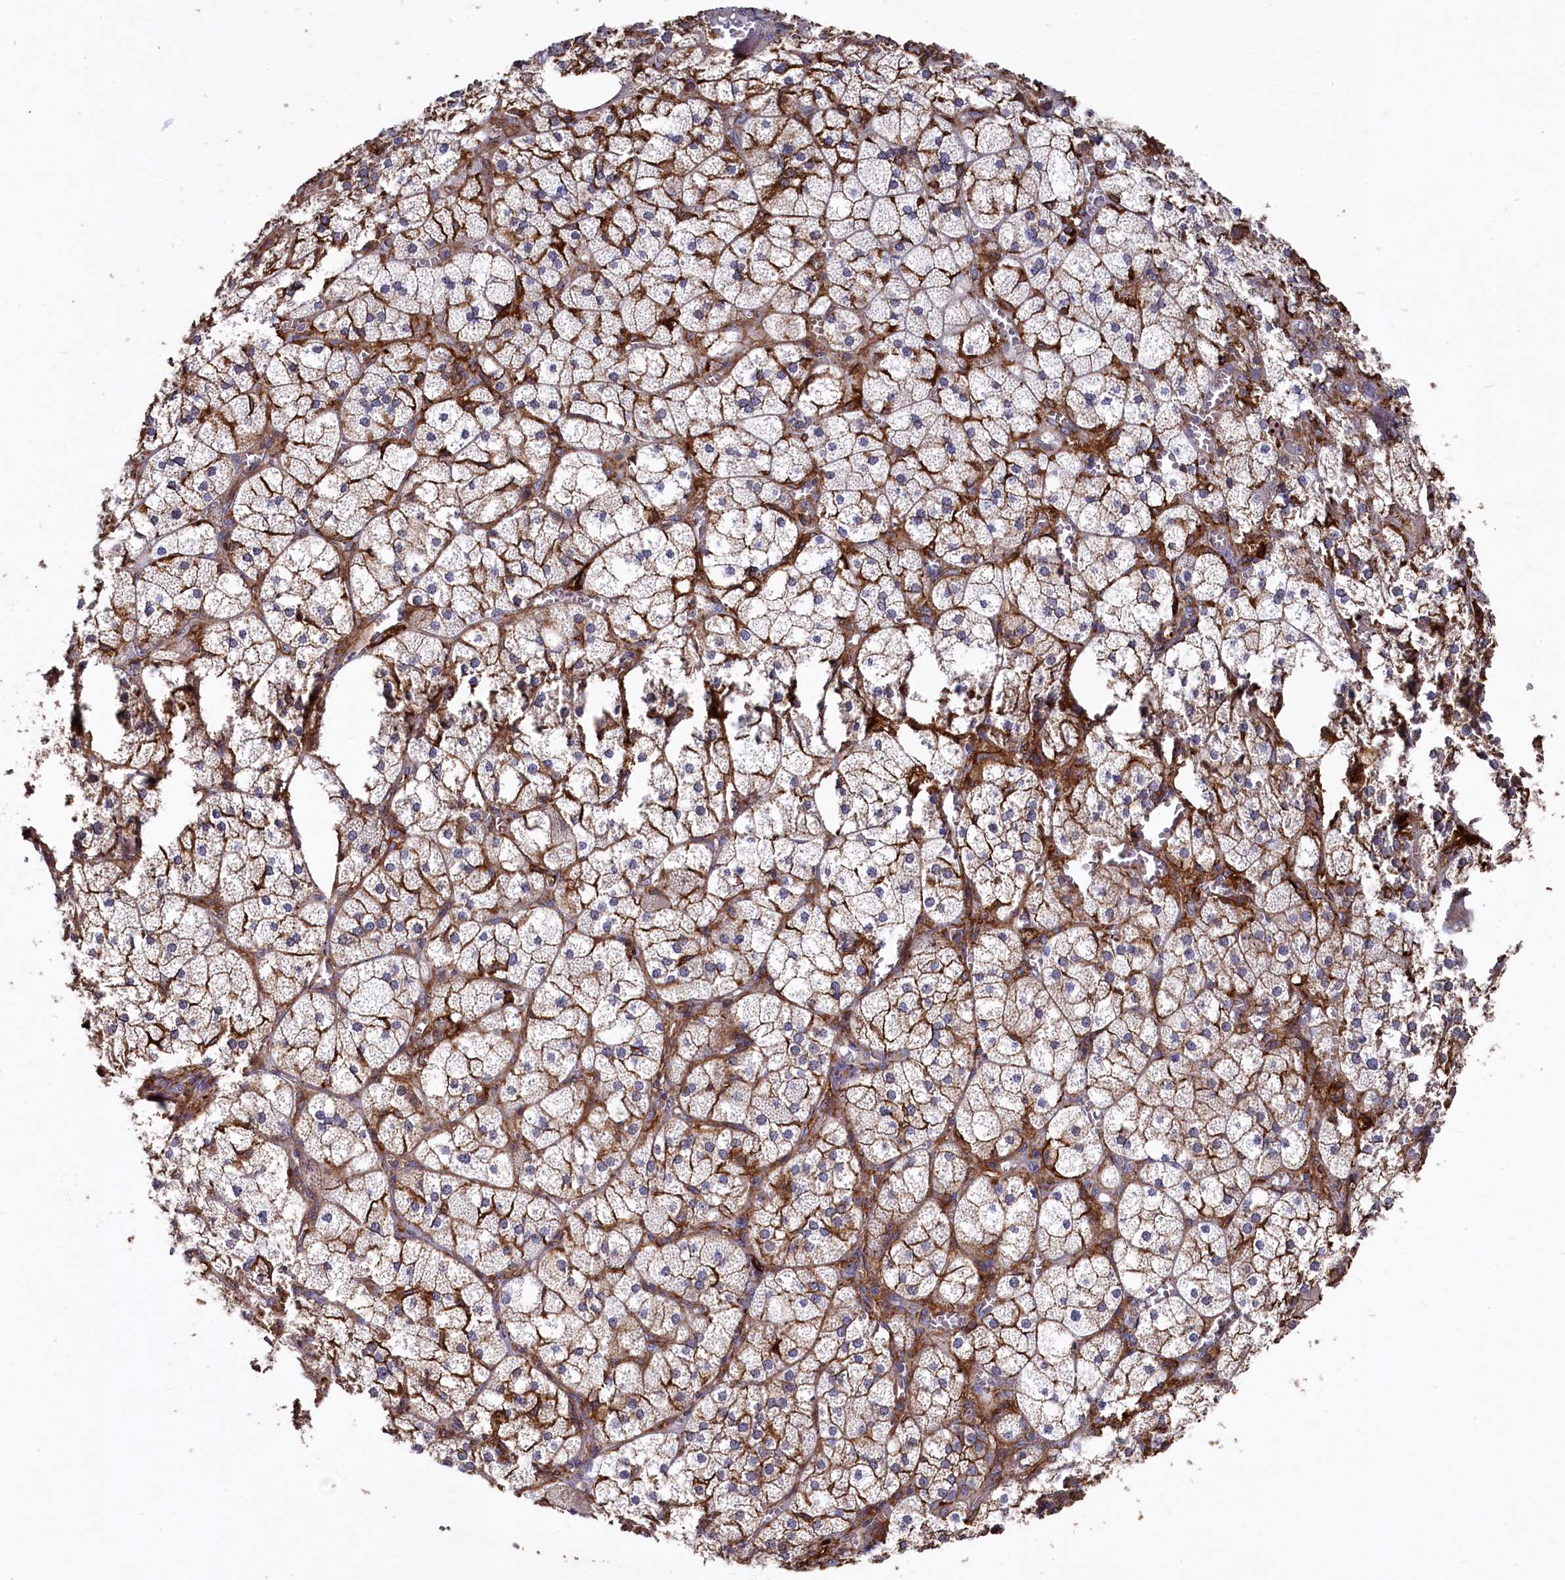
{"staining": {"intensity": "moderate", "quantity": "25%-75%", "location": "cytoplasmic/membranous"}, "tissue": "adrenal gland", "cell_type": "Glandular cells", "image_type": "normal", "snomed": [{"axis": "morphology", "description": "Normal tissue, NOS"}, {"axis": "topography", "description": "Adrenal gland"}], "caption": "Protein expression by immunohistochemistry (IHC) demonstrates moderate cytoplasmic/membranous expression in approximately 25%-75% of glandular cells in benign adrenal gland. (DAB (3,3'-diaminobenzidine) = brown stain, brightfield microscopy at high magnification).", "gene": "PLEKHO2", "patient": {"sex": "female", "age": 61}}